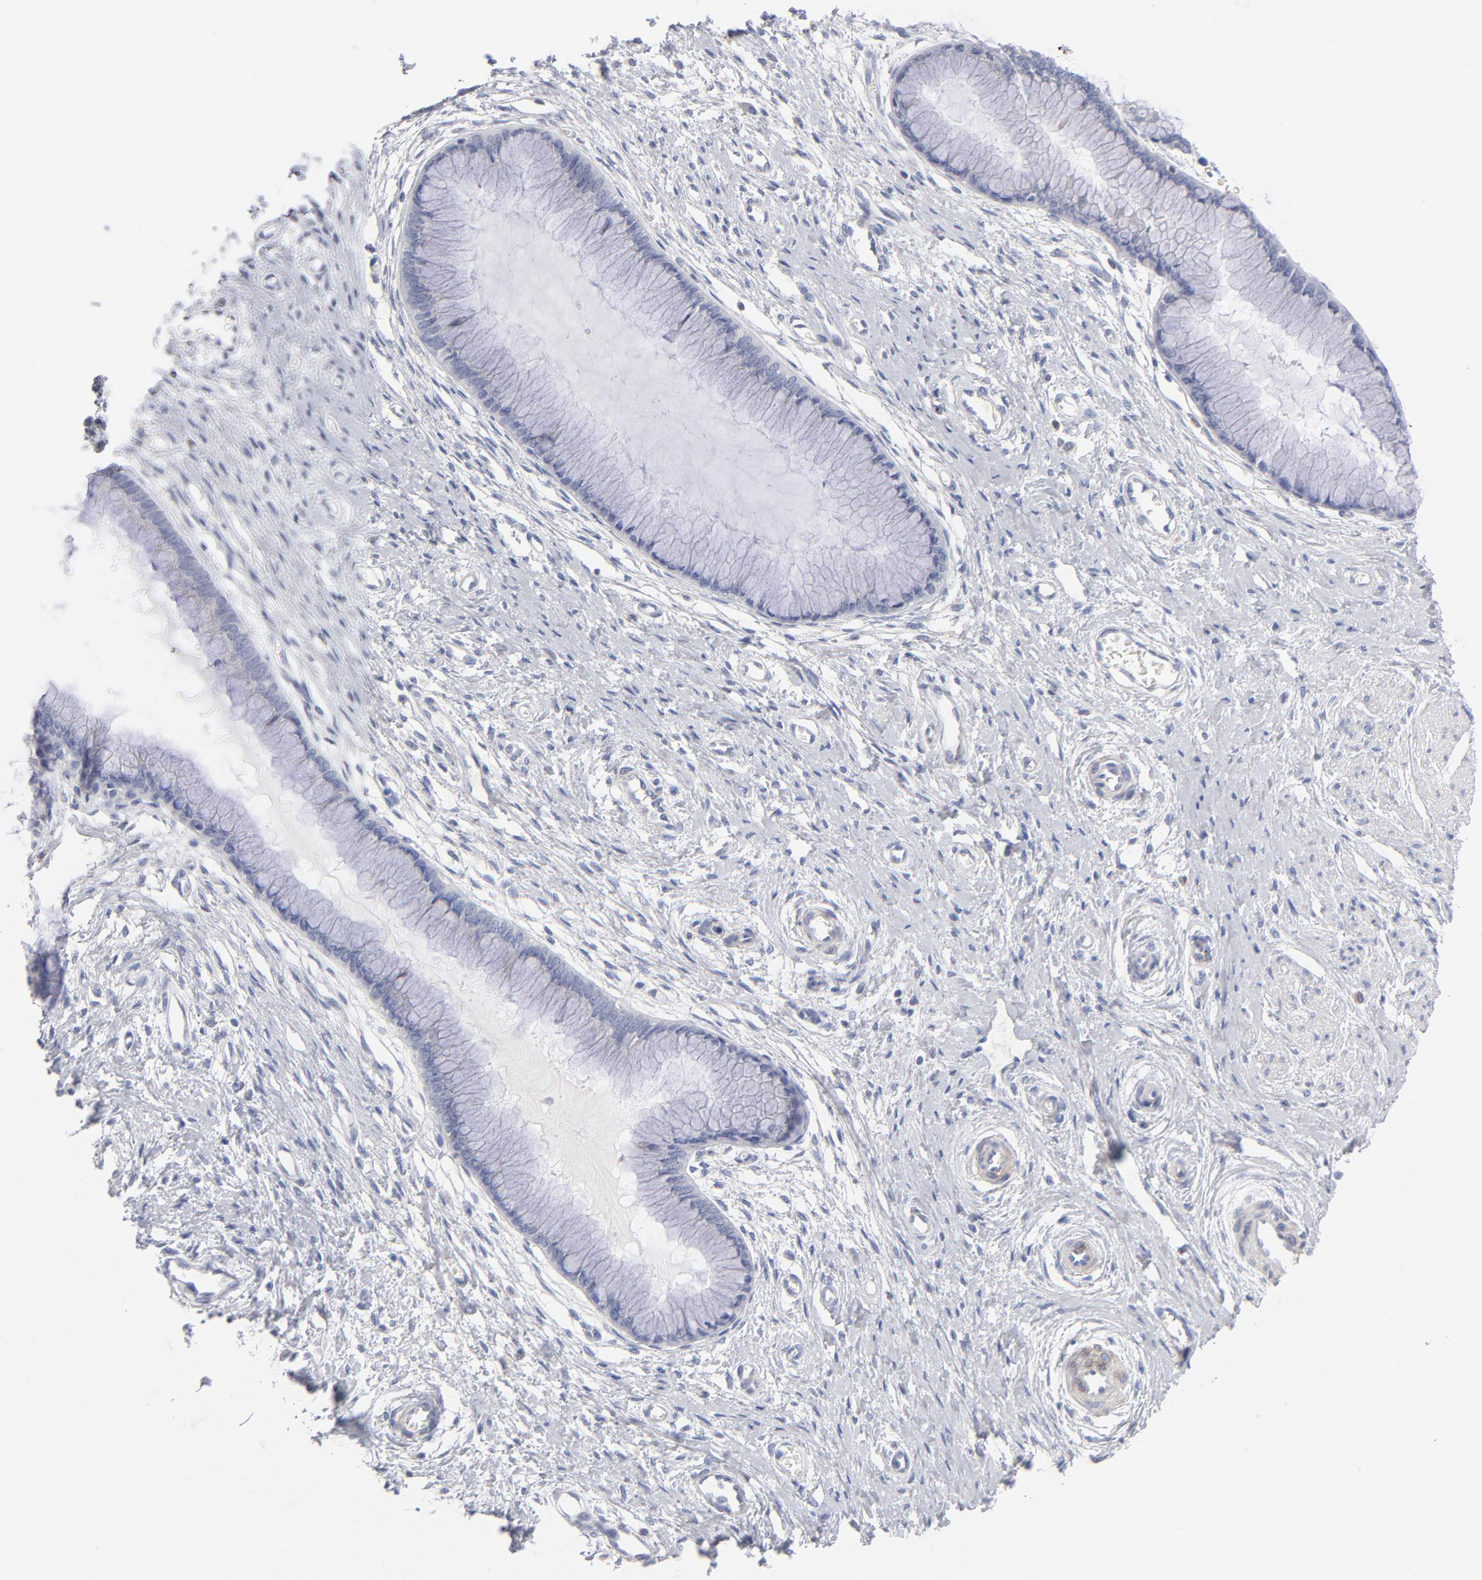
{"staining": {"intensity": "negative", "quantity": "none", "location": "none"}, "tissue": "cervix", "cell_type": "Glandular cells", "image_type": "normal", "snomed": [{"axis": "morphology", "description": "Normal tissue, NOS"}, {"axis": "topography", "description": "Cervix"}], "caption": "High power microscopy photomicrograph of an IHC histopathology image of benign cervix, revealing no significant positivity in glandular cells.", "gene": "MID1", "patient": {"sex": "female", "age": 55}}